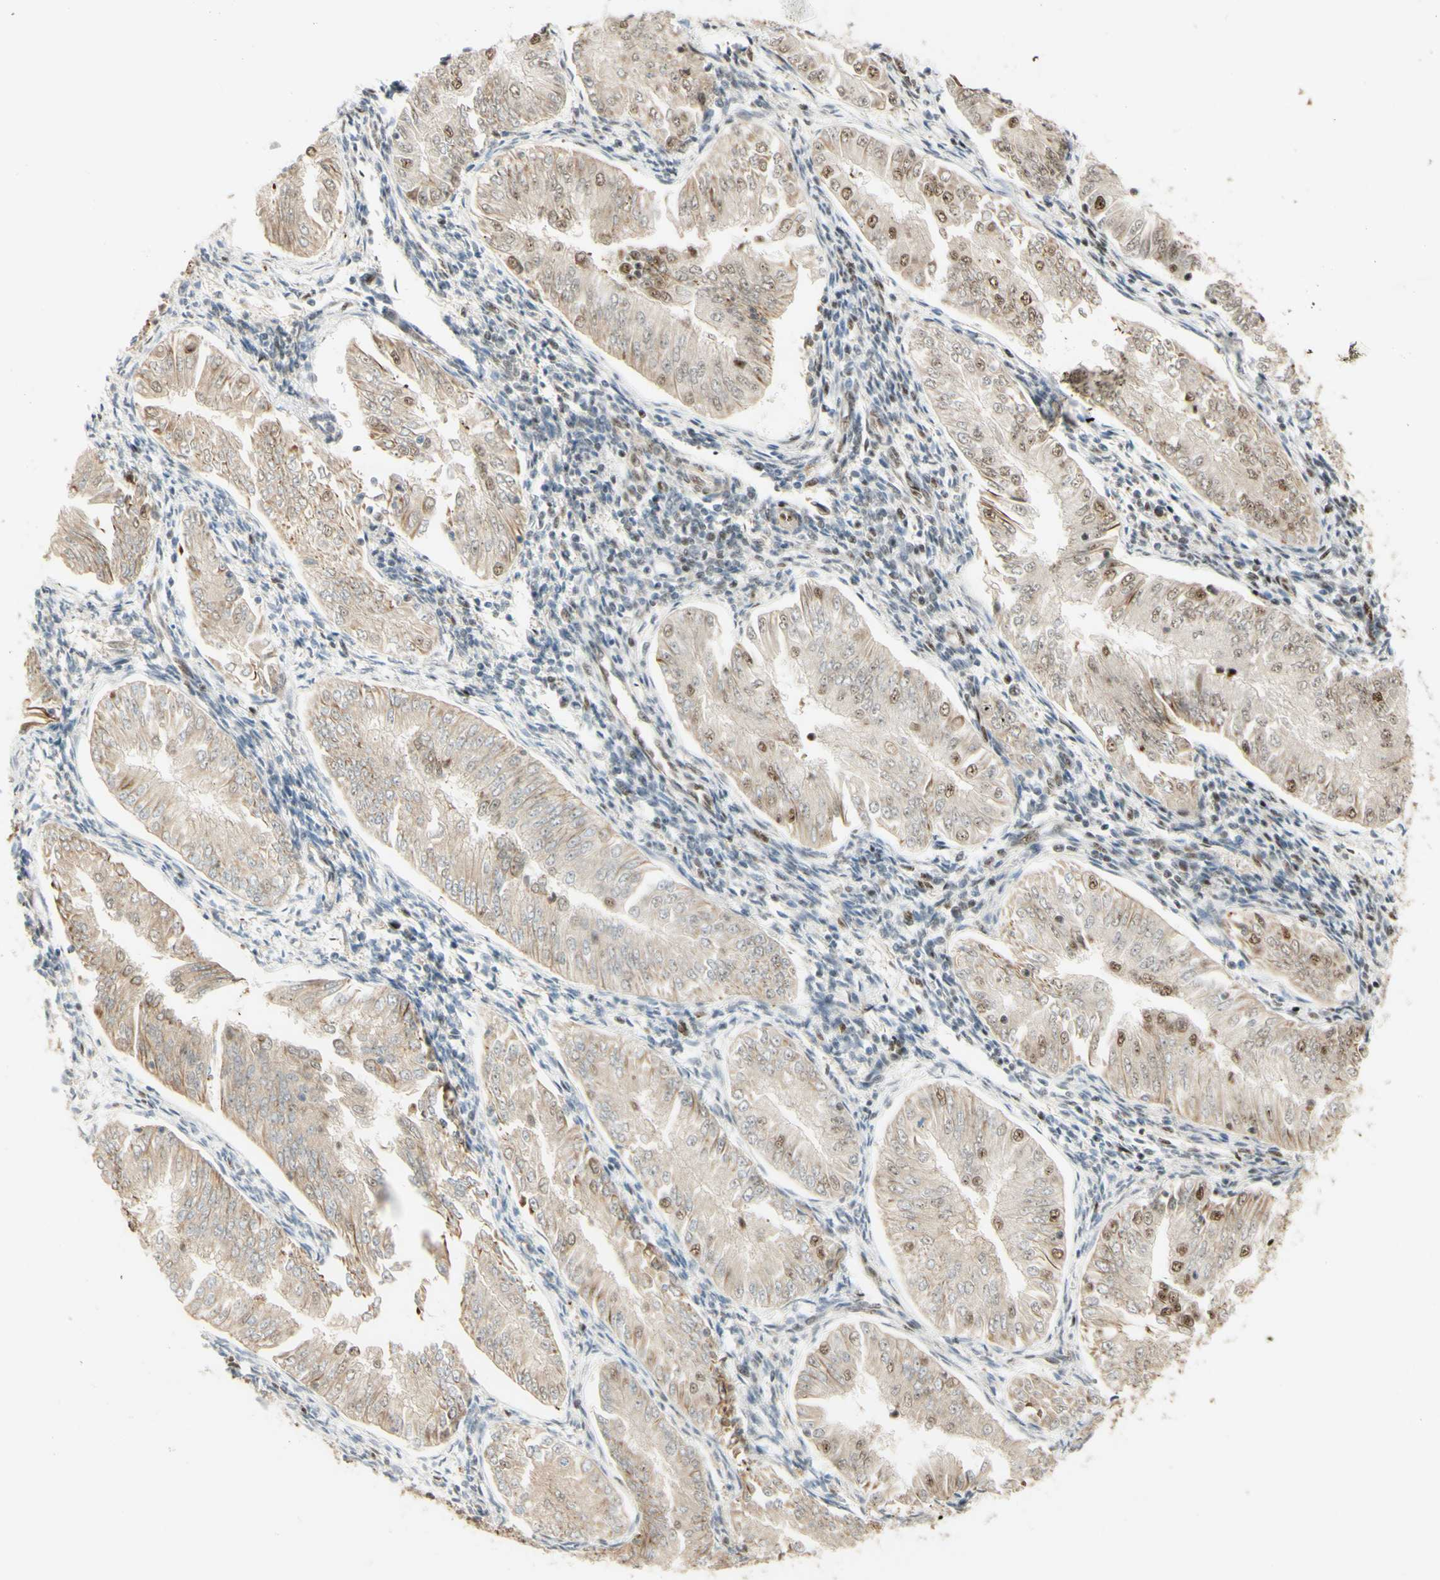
{"staining": {"intensity": "moderate", "quantity": "<25%", "location": "cytoplasmic/membranous,nuclear"}, "tissue": "endometrial cancer", "cell_type": "Tumor cells", "image_type": "cancer", "snomed": [{"axis": "morphology", "description": "Adenocarcinoma, NOS"}, {"axis": "topography", "description": "Endometrium"}], "caption": "Endometrial cancer (adenocarcinoma) stained with a protein marker exhibits moderate staining in tumor cells.", "gene": "SAP18", "patient": {"sex": "female", "age": 53}}